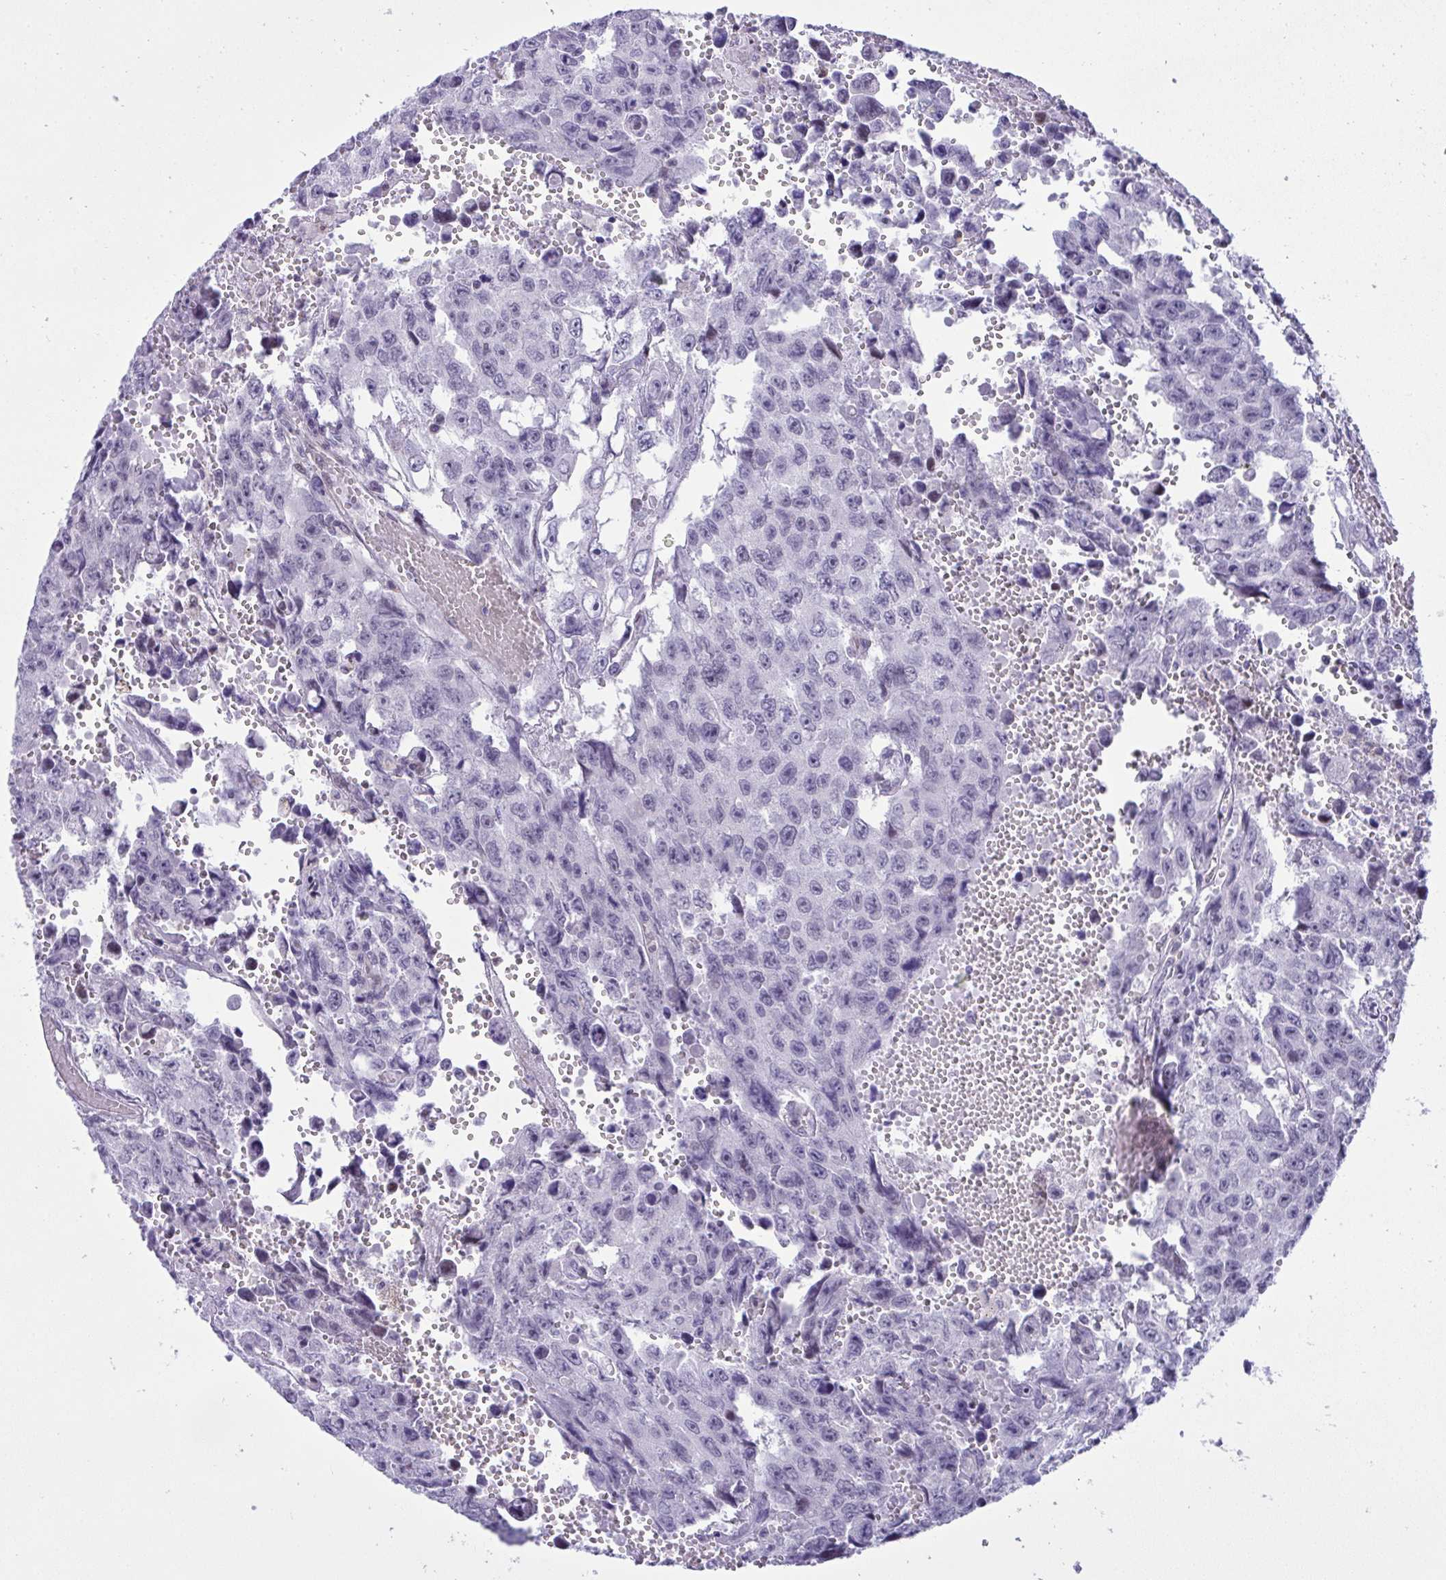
{"staining": {"intensity": "negative", "quantity": "none", "location": "none"}, "tissue": "testis cancer", "cell_type": "Tumor cells", "image_type": "cancer", "snomed": [{"axis": "morphology", "description": "Seminoma, NOS"}, {"axis": "topography", "description": "Testis"}], "caption": "Histopathology image shows no significant protein expression in tumor cells of testis seminoma.", "gene": "PLA2G12B", "patient": {"sex": "male", "age": 26}}